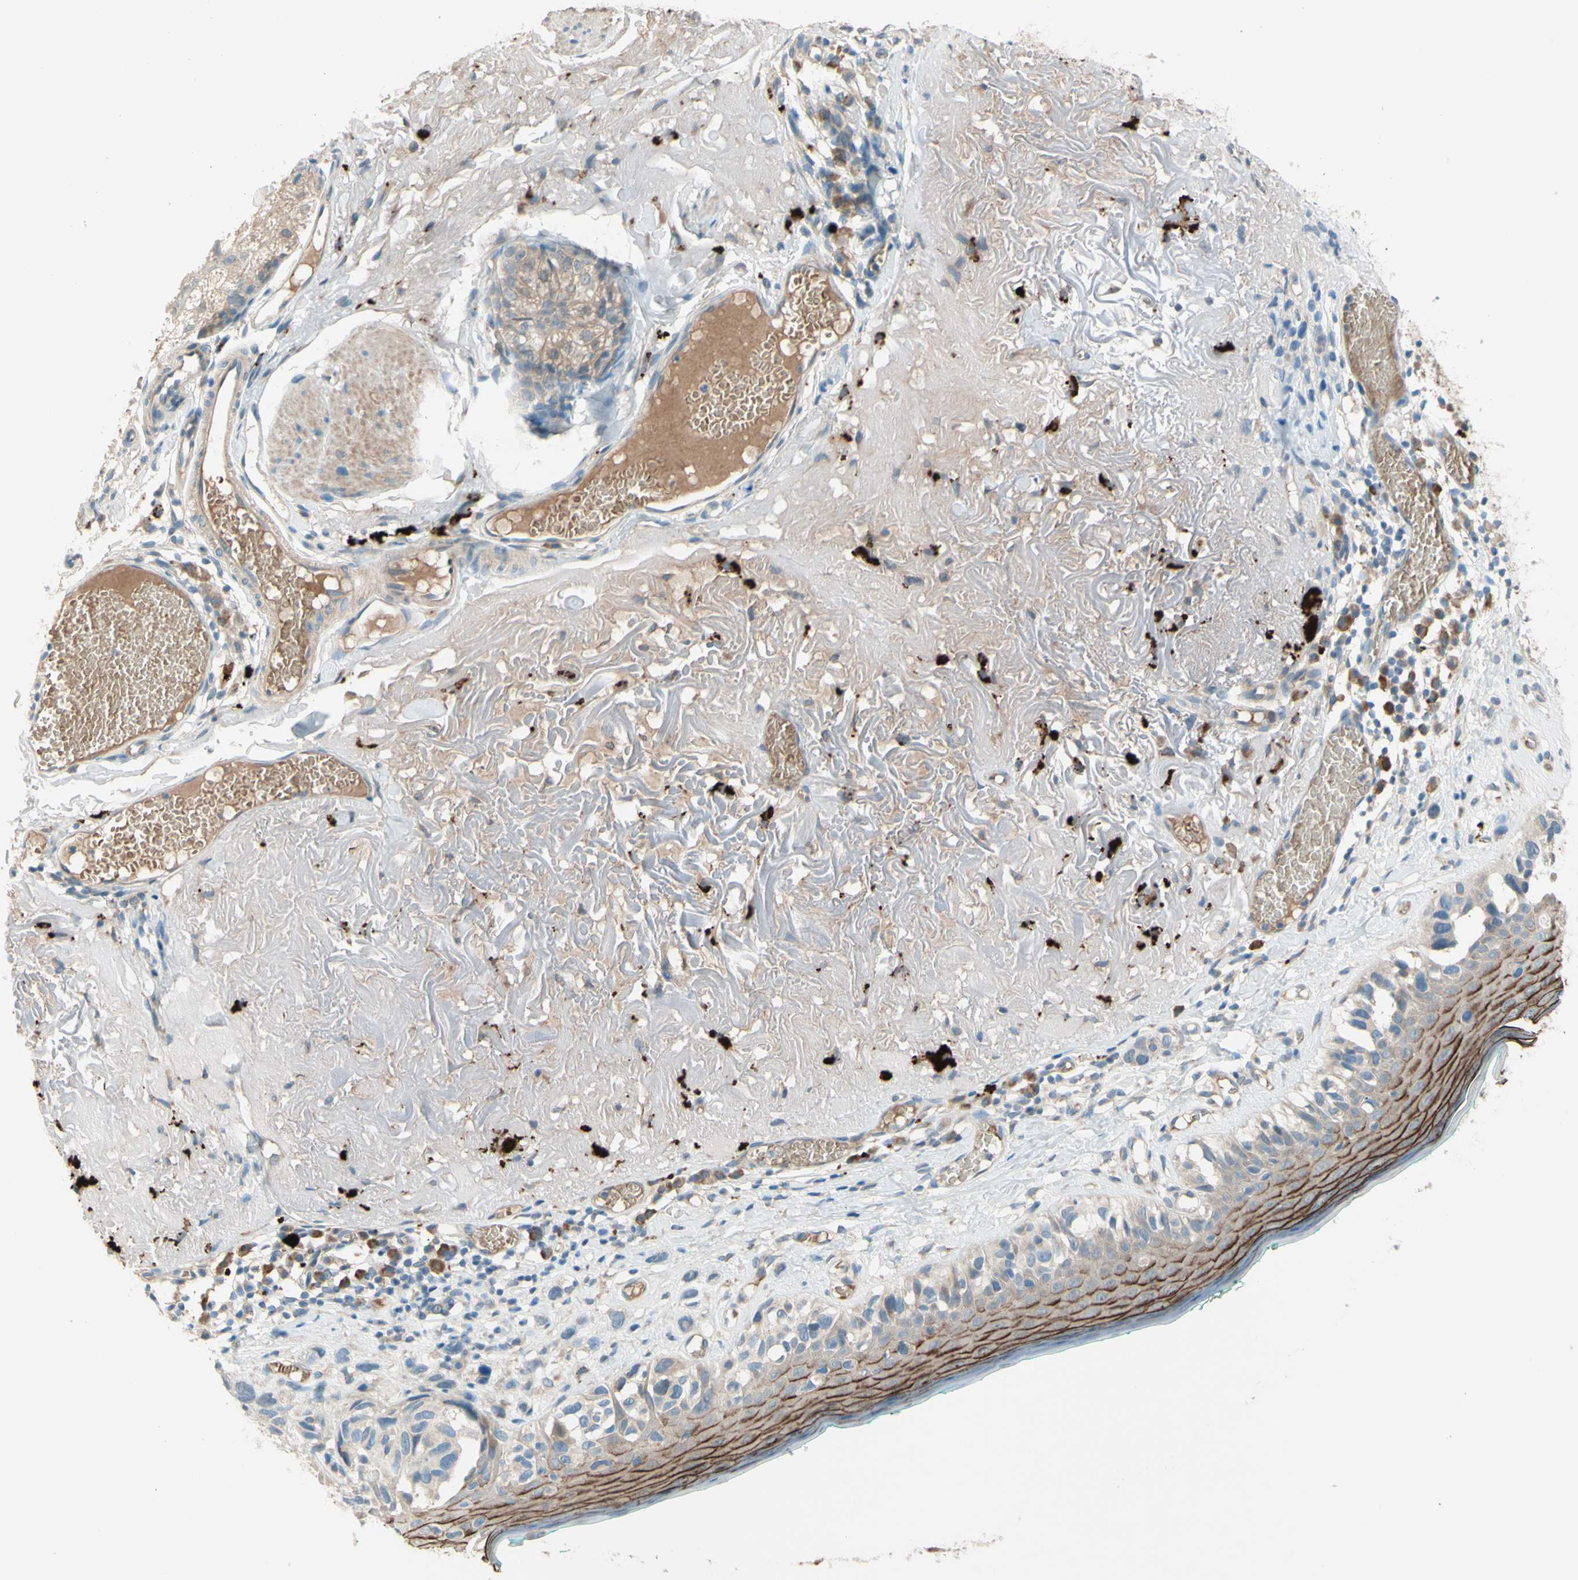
{"staining": {"intensity": "weak", "quantity": "25%-75%", "location": "cytoplasmic/membranous"}, "tissue": "melanoma", "cell_type": "Tumor cells", "image_type": "cancer", "snomed": [{"axis": "morphology", "description": "Malignant melanoma in situ"}, {"axis": "morphology", "description": "Malignant melanoma, NOS"}, {"axis": "topography", "description": "Skin"}], "caption": "Malignant melanoma stained for a protein (brown) exhibits weak cytoplasmic/membranous positive staining in approximately 25%-75% of tumor cells.", "gene": "IL2", "patient": {"sex": "female", "age": 88}}